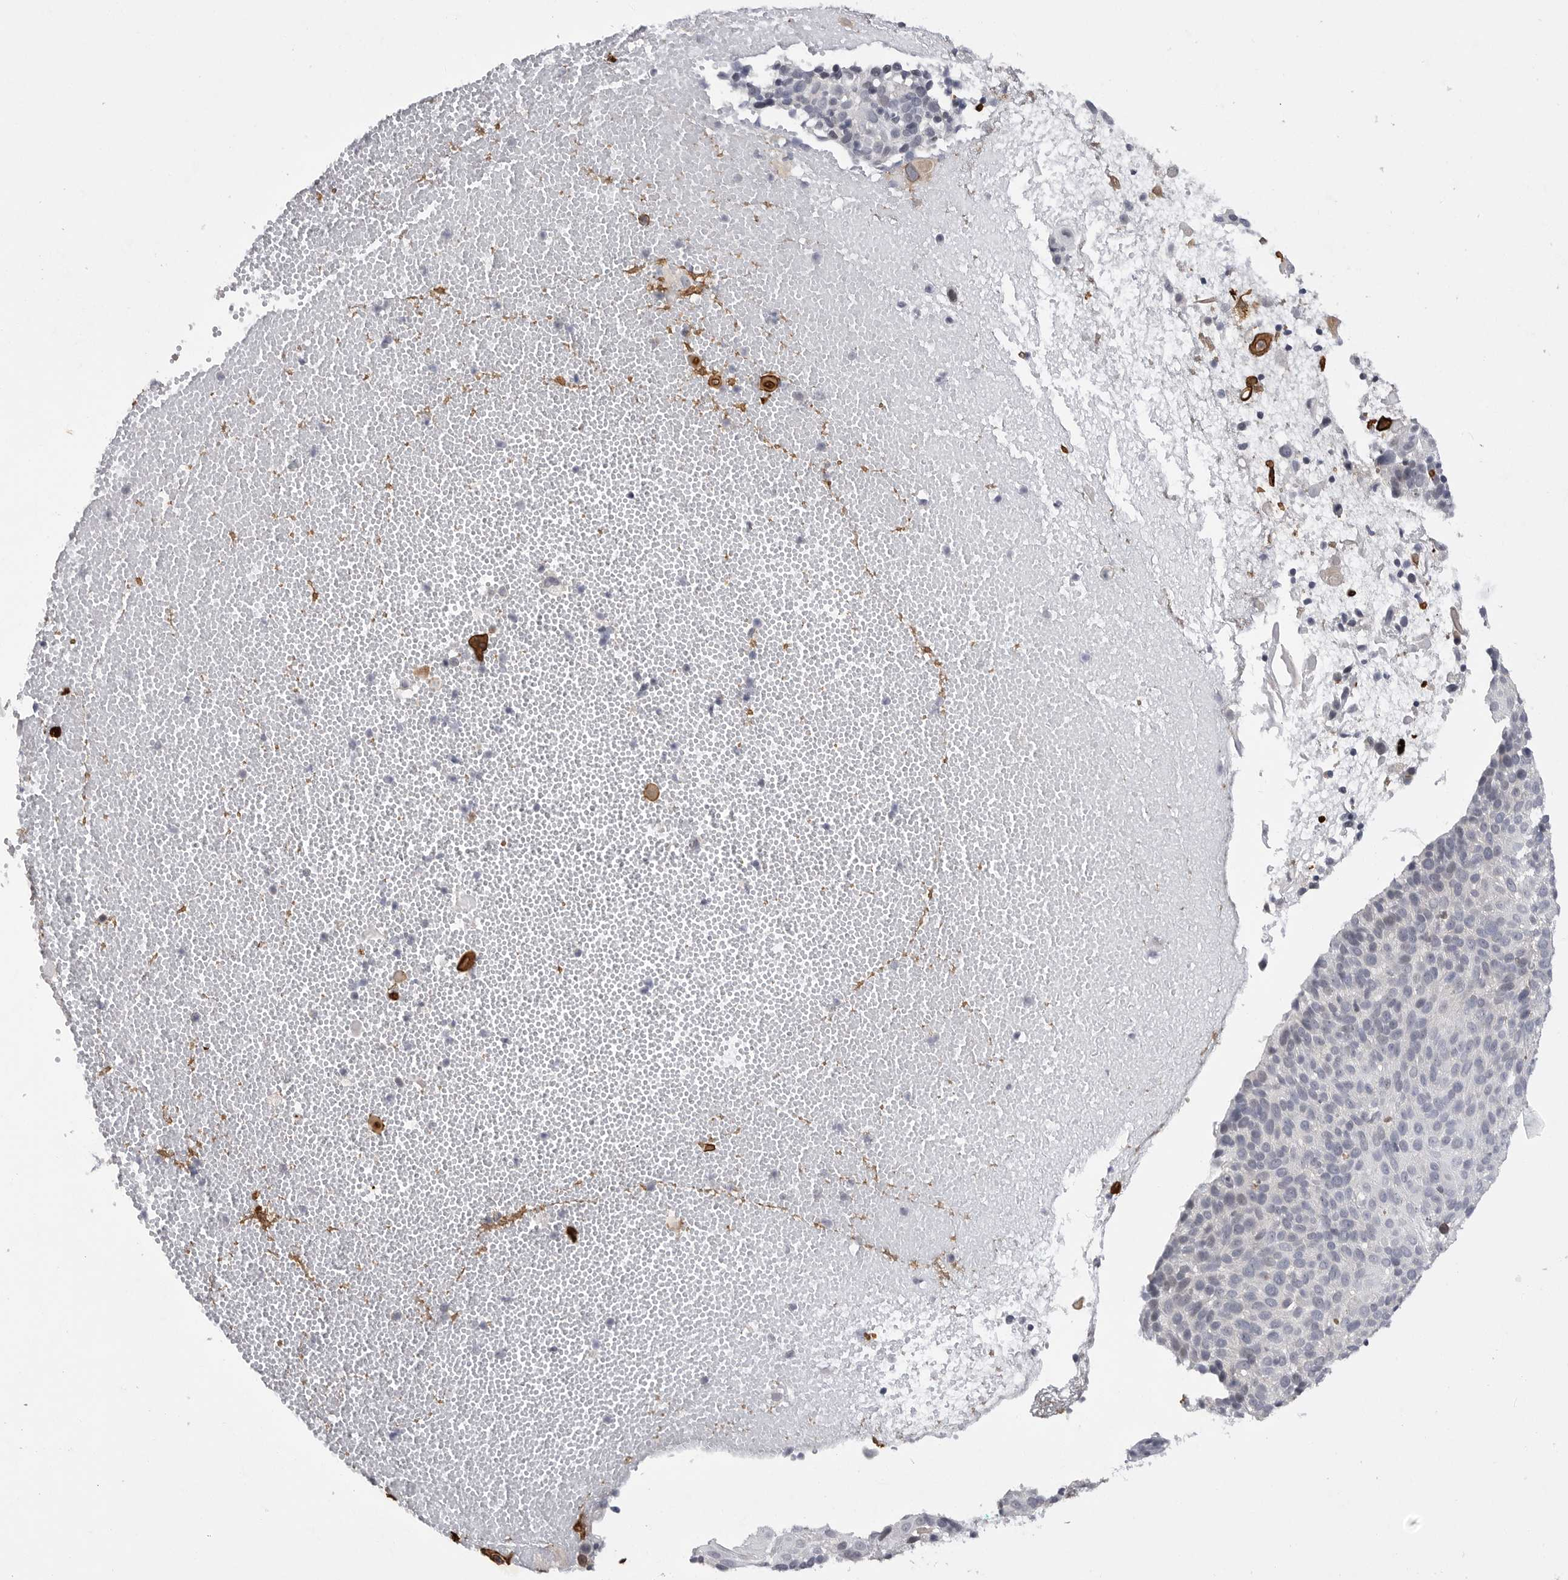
{"staining": {"intensity": "negative", "quantity": "none", "location": "none"}, "tissue": "cervical cancer", "cell_type": "Tumor cells", "image_type": "cancer", "snomed": [{"axis": "morphology", "description": "Squamous cell carcinoma, NOS"}, {"axis": "topography", "description": "Cervix"}], "caption": "High power microscopy photomicrograph of an IHC histopathology image of cervical cancer (squamous cell carcinoma), revealing no significant expression in tumor cells. (DAB immunohistochemistry with hematoxylin counter stain).", "gene": "FBXO43", "patient": {"sex": "female", "age": 74}}